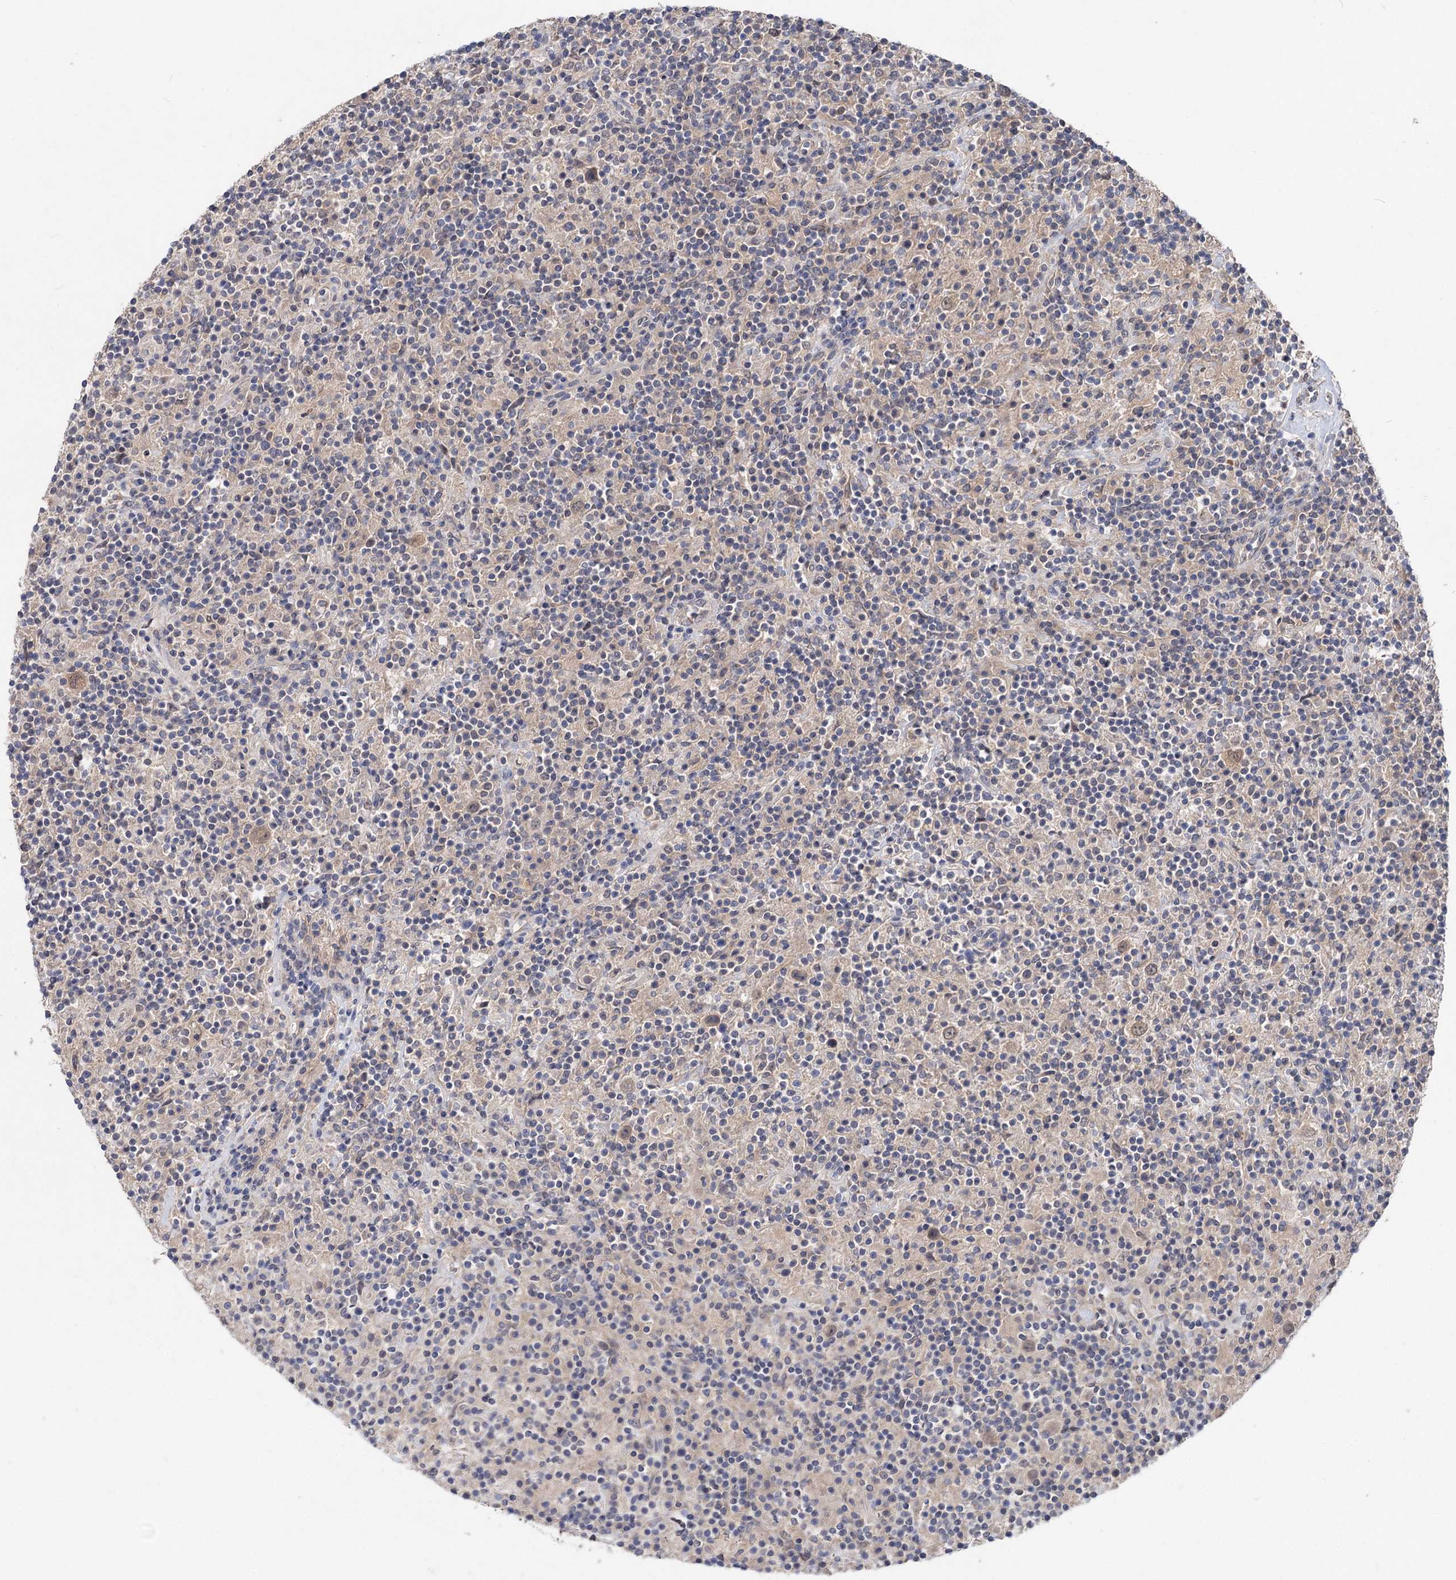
{"staining": {"intensity": "weak", "quantity": ">75%", "location": "cytoplasmic/membranous,nuclear"}, "tissue": "lymphoma", "cell_type": "Tumor cells", "image_type": "cancer", "snomed": [{"axis": "morphology", "description": "Hodgkin's disease, NOS"}, {"axis": "topography", "description": "Lymph node"}], "caption": "There is low levels of weak cytoplasmic/membranous and nuclear staining in tumor cells of lymphoma, as demonstrated by immunohistochemical staining (brown color).", "gene": "NUDCD2", "patient": {"sex": "male", "age": 70}}